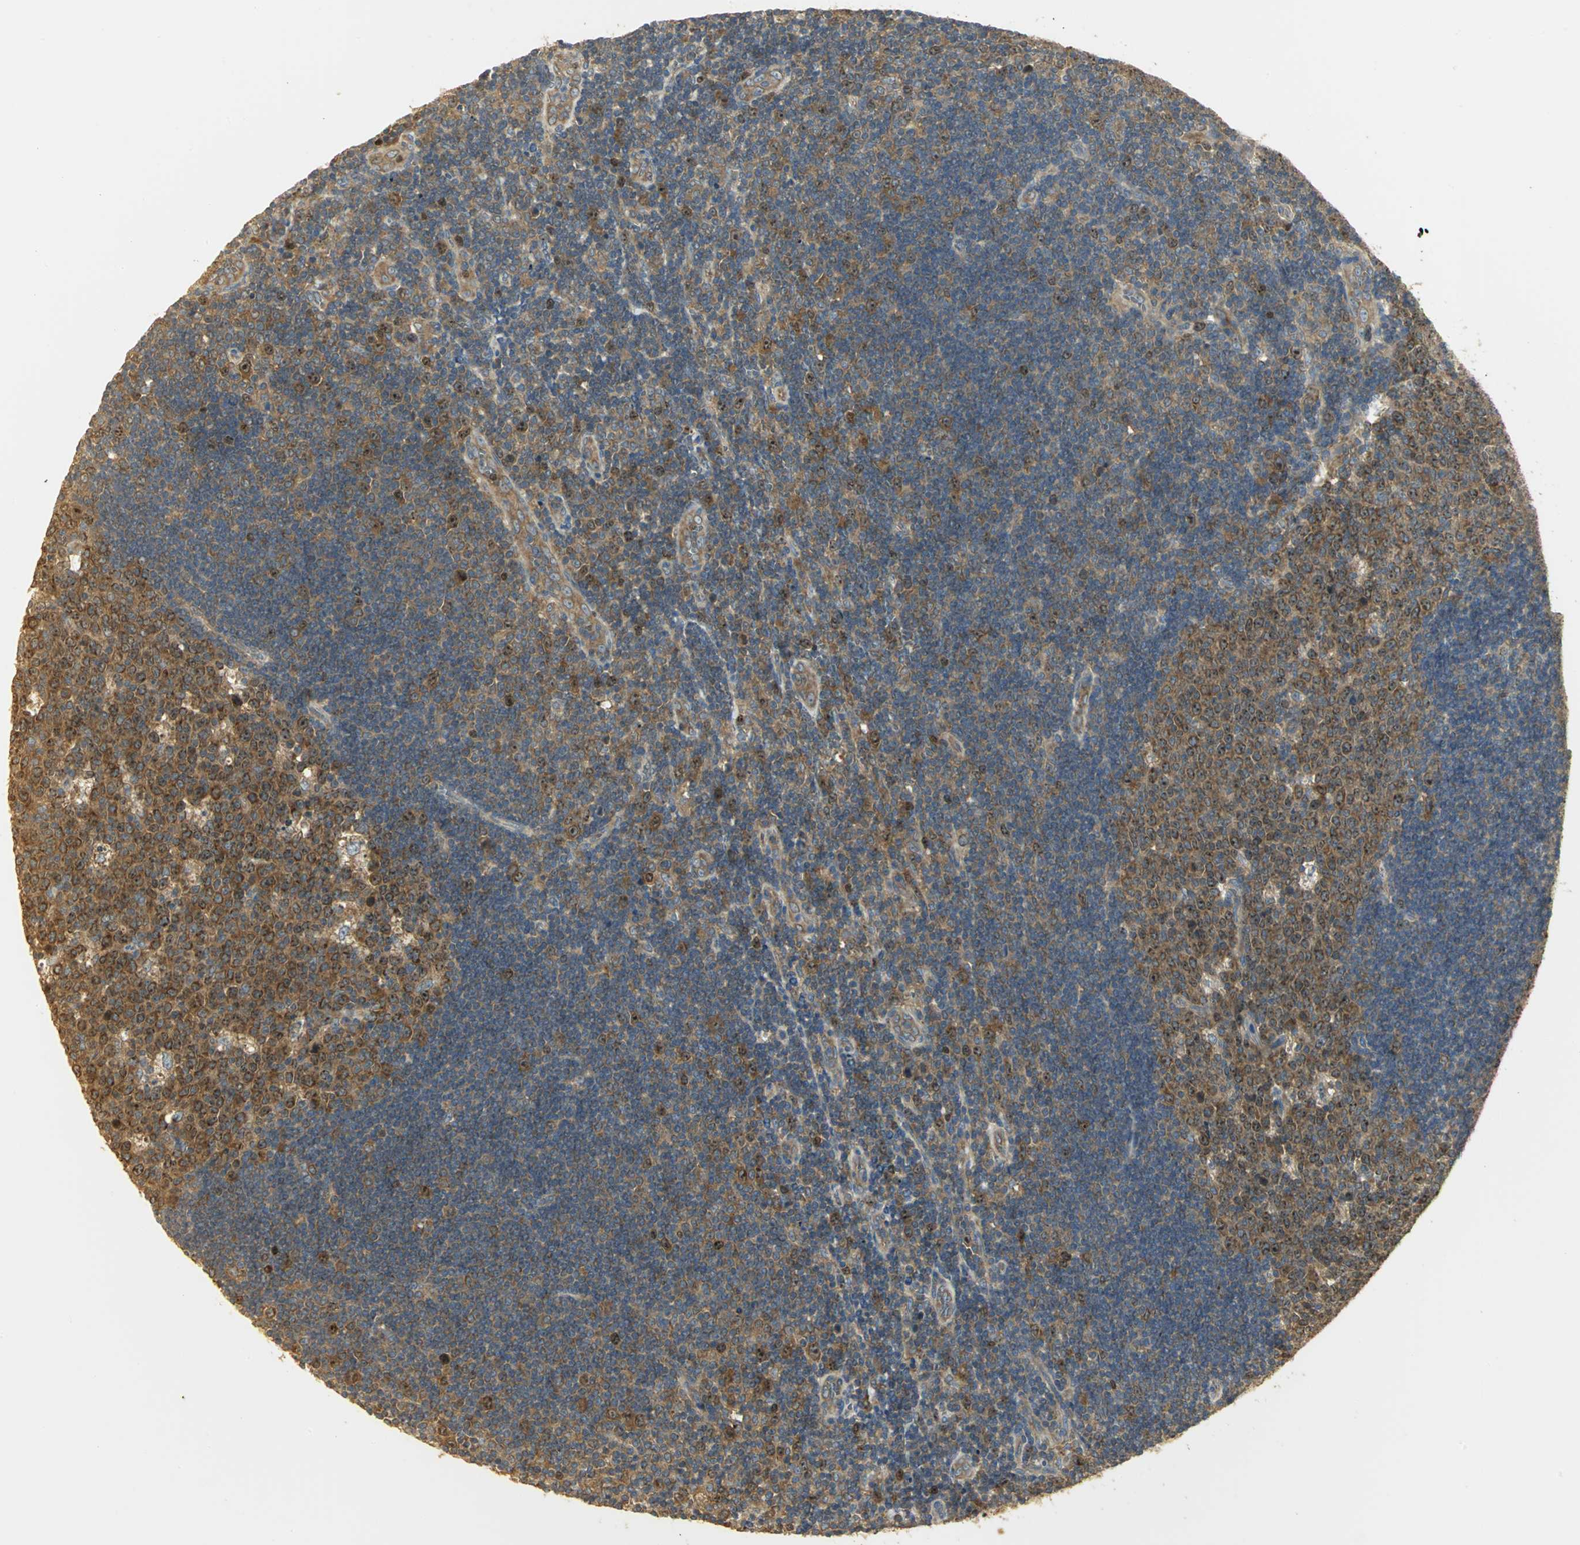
{"staining": {"intensity": "strong", "quantity": ">75%", "location": "cytoplasmic/membranous"}, "tissue": "lymph node", "cell_type": "Germinal center cells", "image_type": "normal", "snomed": [{"axis": "morphology", "description": "Normal tissue, NOS"}, {"axis": "topography", "description": "Lymph node"}, {"axis": "topography", "description": "Salivary gland"}], "caption": "An immunohistochemistry micrograph of unremarkable tissue is shown. Protein staining in brown shows strong cytoplasmic/membranous positivity in lymph node within germinal center cells.", "gene": "RARS1", "patient": {"sex": "male", "age": 8}}